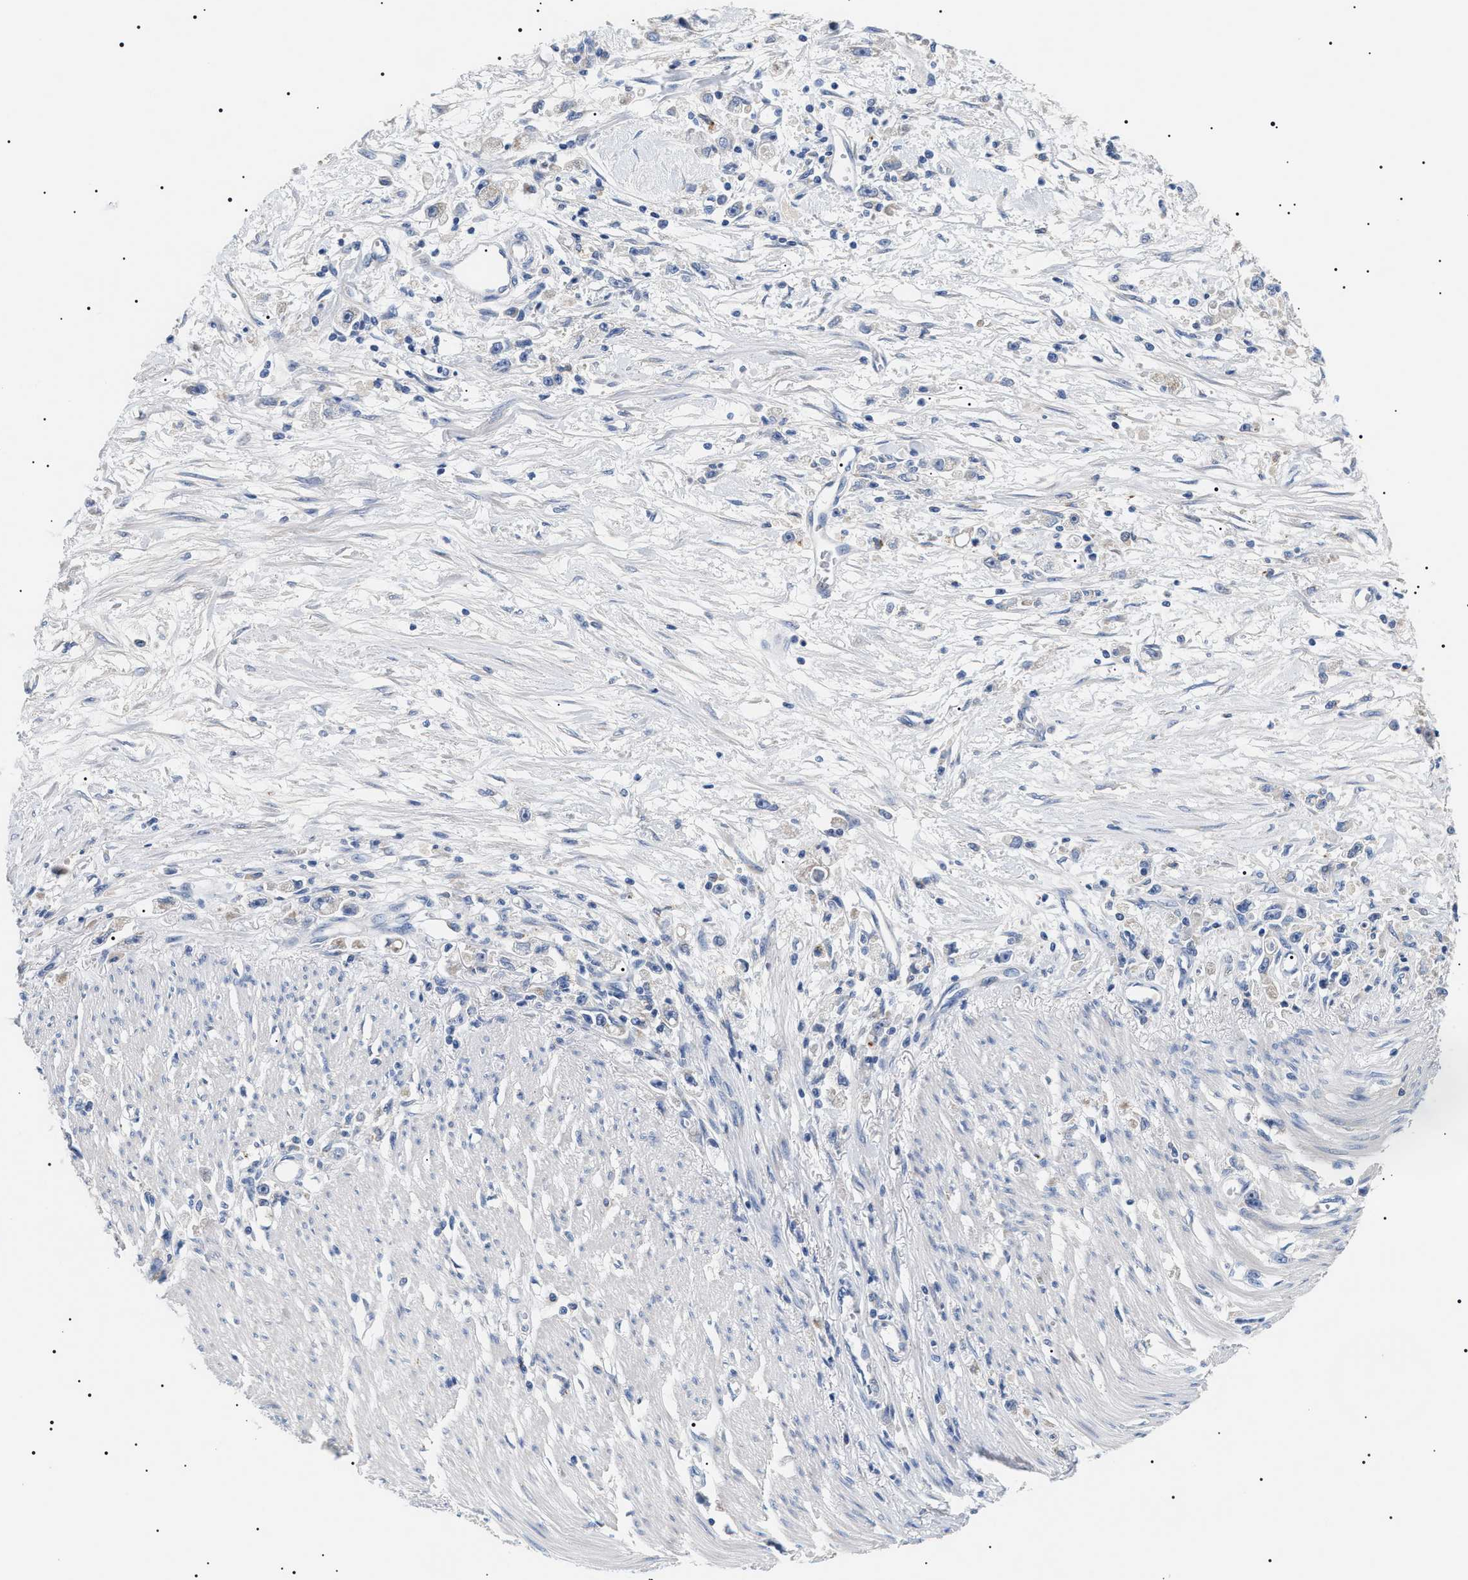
{"staining": {"intensity": "negative", "quantity": "none", "location": "none"}, "tissue": "stomach cancer", "cell_type": "Tumor cells", "image_type": "cancer", "snomed": [{"axis": "morphology", "description": "Adenocarcinoma, NOS"}, {"axis": "topography", "description": "Stomach"}], "caption": "DAB immunohistochemical staining of human adenocarcinoma (stomach) exhibits no significant positivity in tumor cells. Brightfield microscopy of IHC stained with DAB (3,3'-diaminobenzidine) (brown) and hematoxylin (blue), captured at high magnification.", "gene": "TMEM222", "patient": {"sex": "female", "age": 59}}